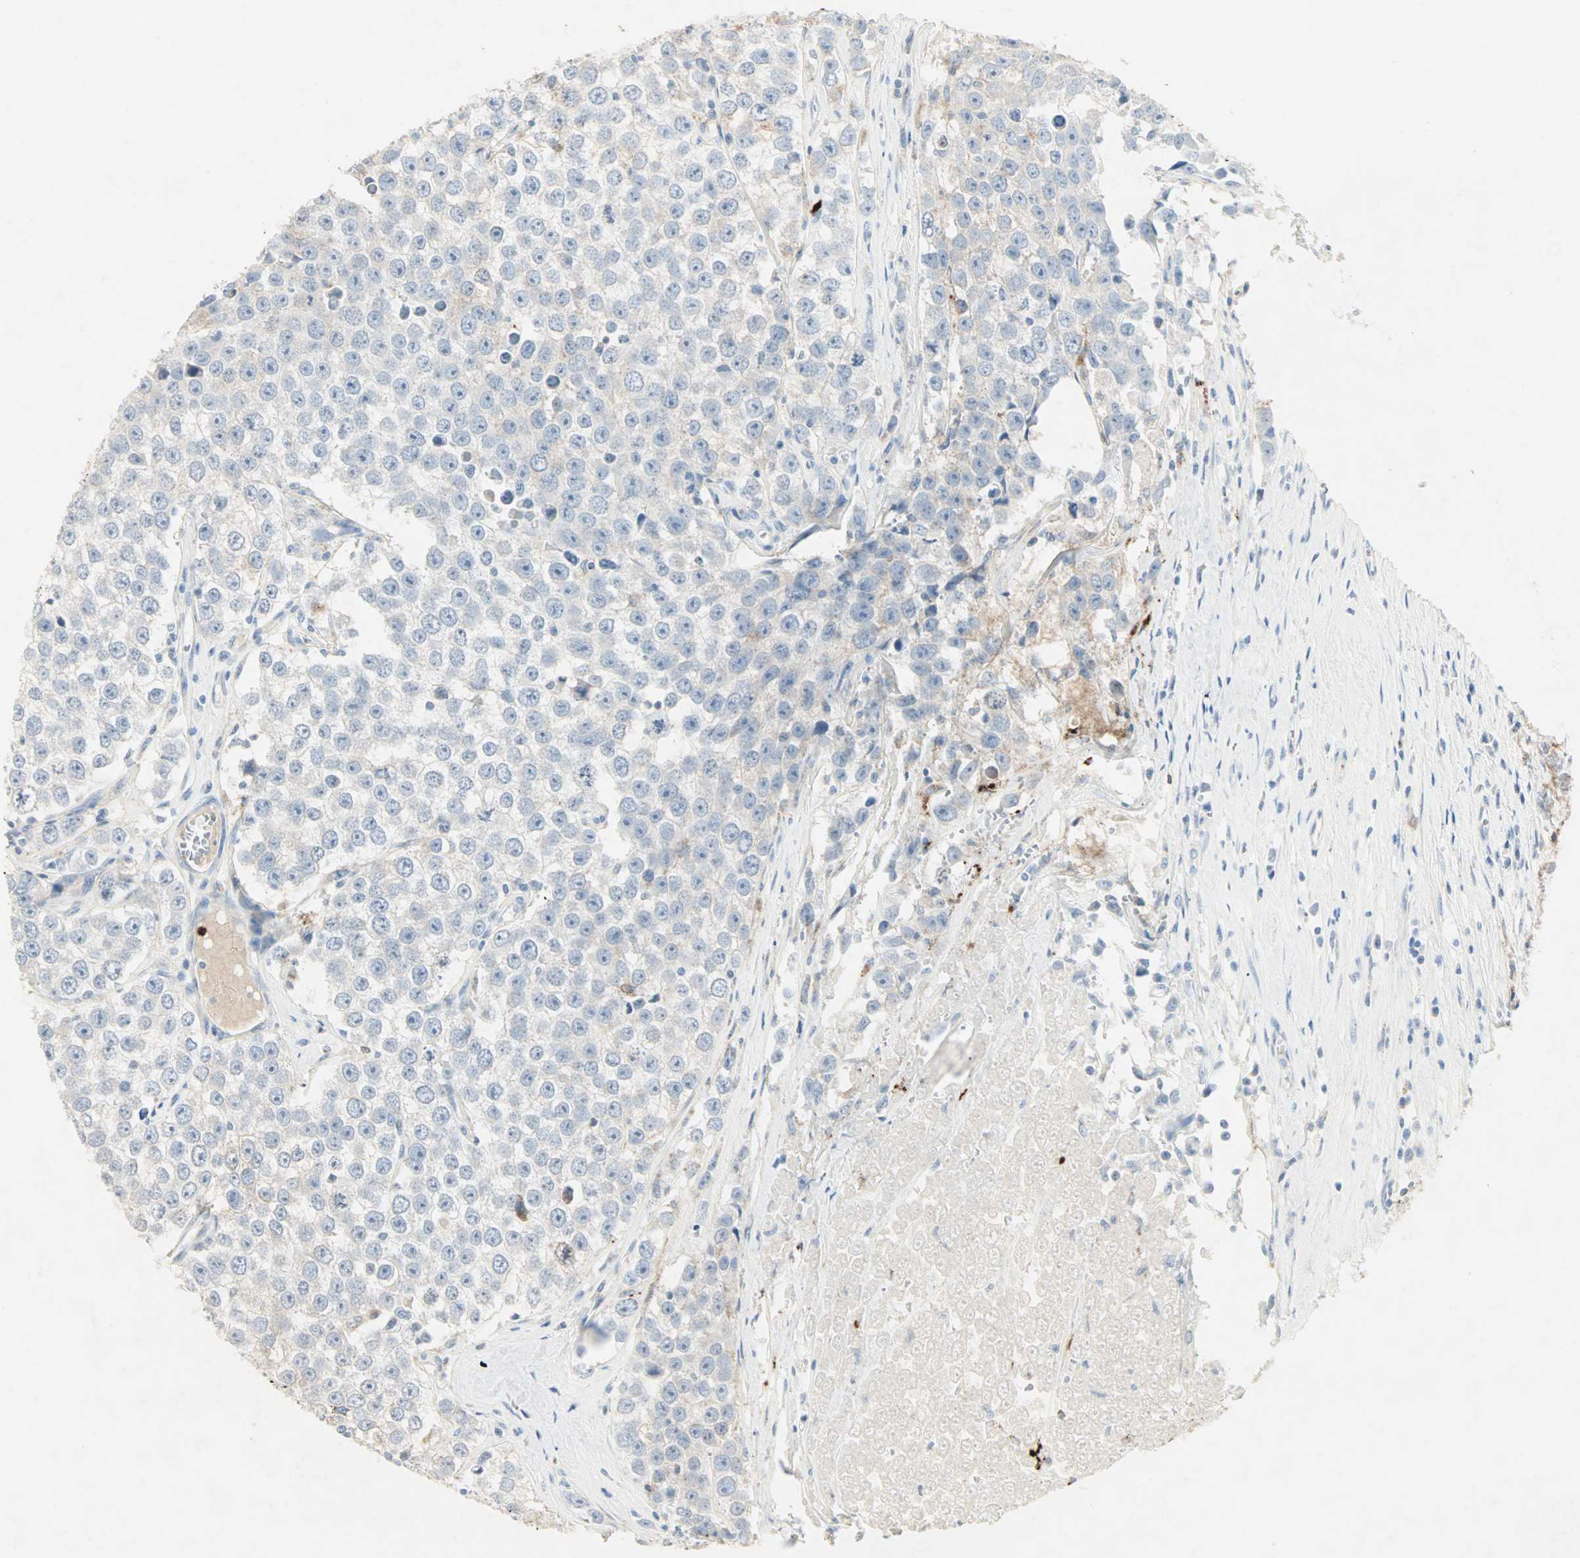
{"staining": {"intensity": "weak", "quantity": "25%-75%", "location": "cytoplasmic/membranous"}, "tissue": "testis cancer", "cell_type": "Tumor cells", "image_type": "cancer", "snomed": [{"axis": "morphology", "description": "Seminoma, NOS"}, {"axis": "morphology", "description": "Carcinoma, Embryonal, NOS"}, {"axis": "topography", "description": "Testis"}], "caption": "Protein expression analysis of embryonal carcinoma (testis) displays weak cytoplasmic/membranous staining in about 25%-75% of tumor cells.", "gene": "CEACAM6", "patient": {"sex": "male", "age": 52}}